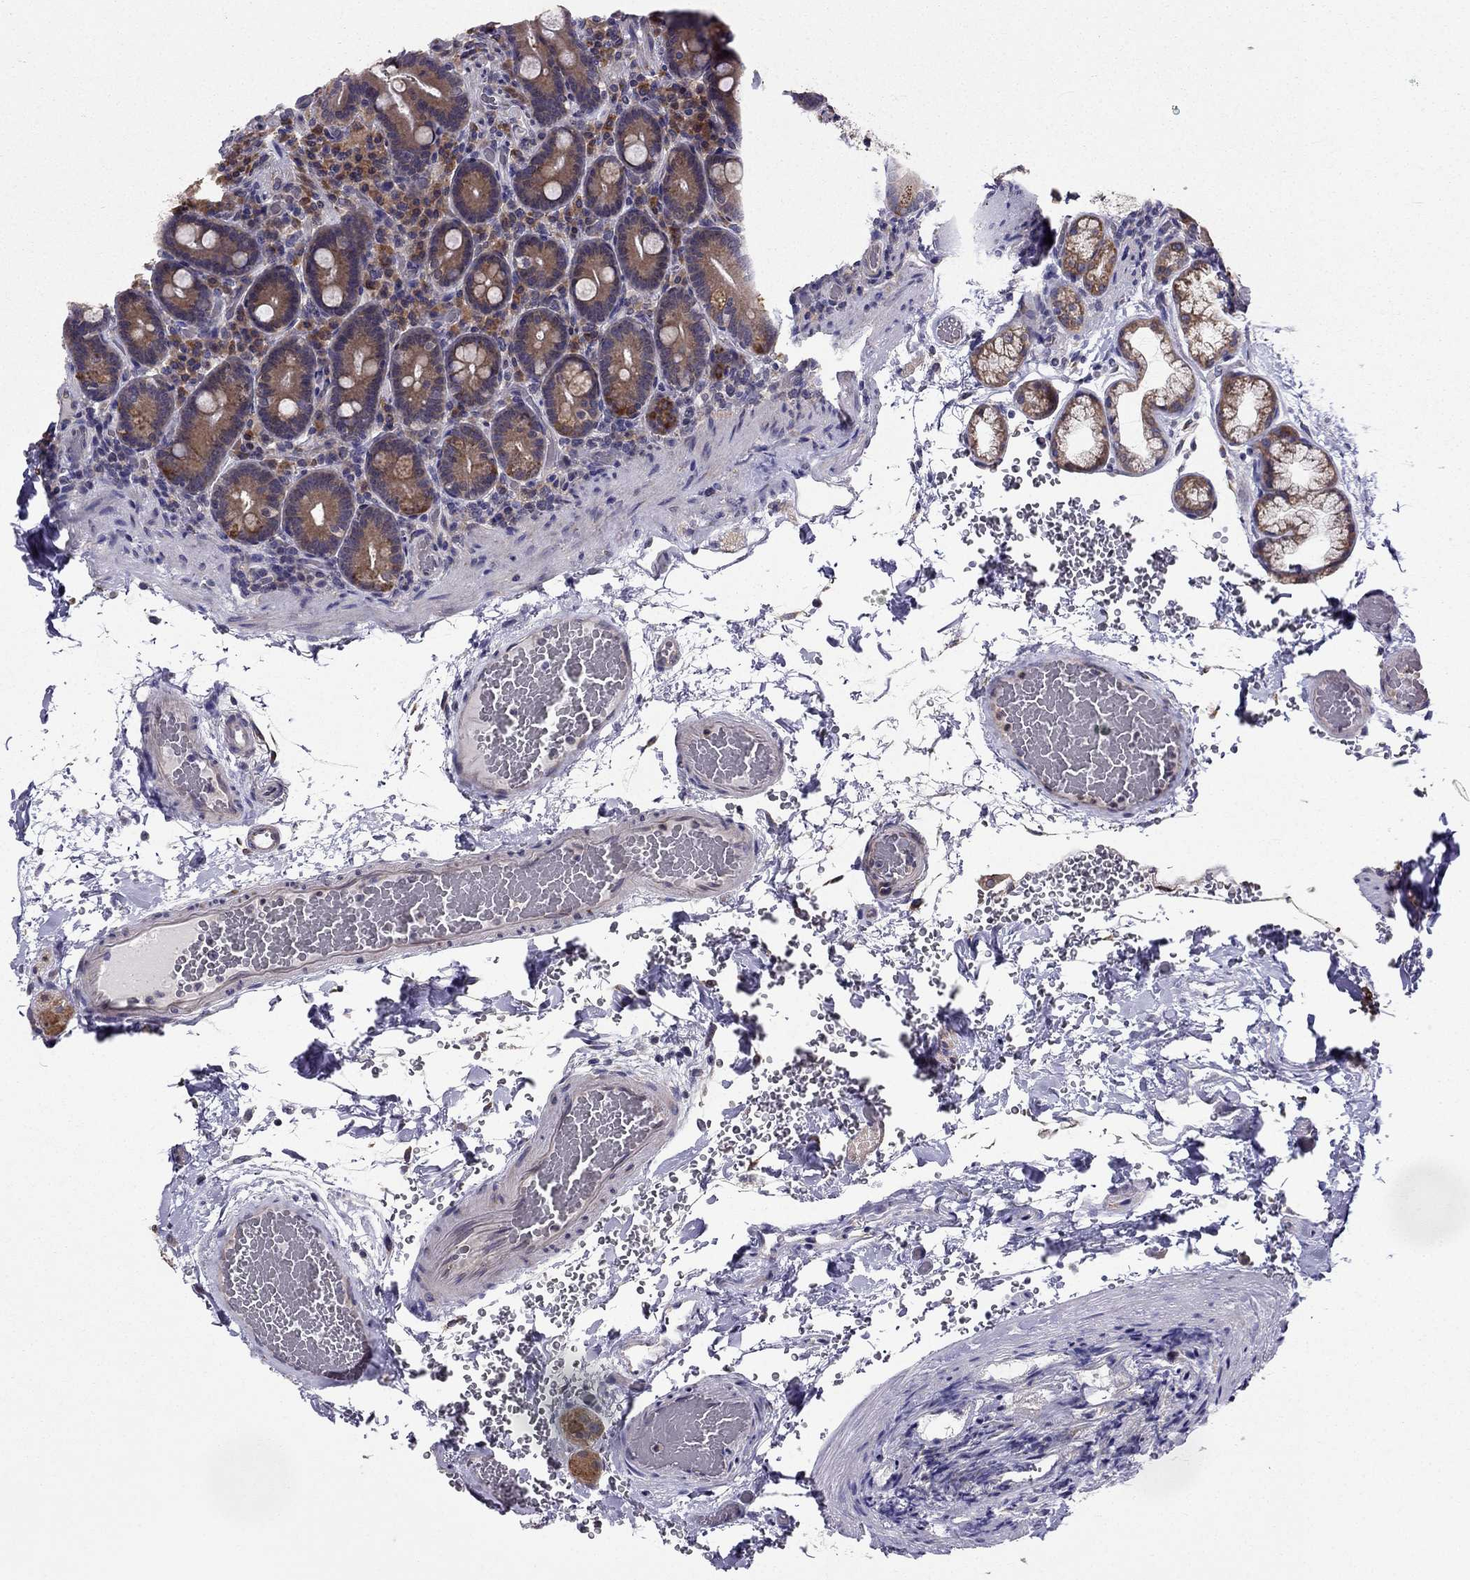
{"staining": {"intensity": "moderate", "quantity": "<25%", "location": "cytoplasmic/membranous"}, "tissue": "duodenum", "cell_type": "Glandular cells", "image_type": "normal", "snomed": [{"axis": "morphology", "description": "Normal tissue, NOS"}, {"axis": "topography", "description": "Duodenum"}], "caption": "IHC photomicrograph of normal human duodenum stained for a protein (brown), which demonstrates low levels of moderate cytoplasmic/membranous expression in approximately <25% of glandular cells.", "gene": "ARHGEF28", "patient": {"sex": "female", "age": 62}}